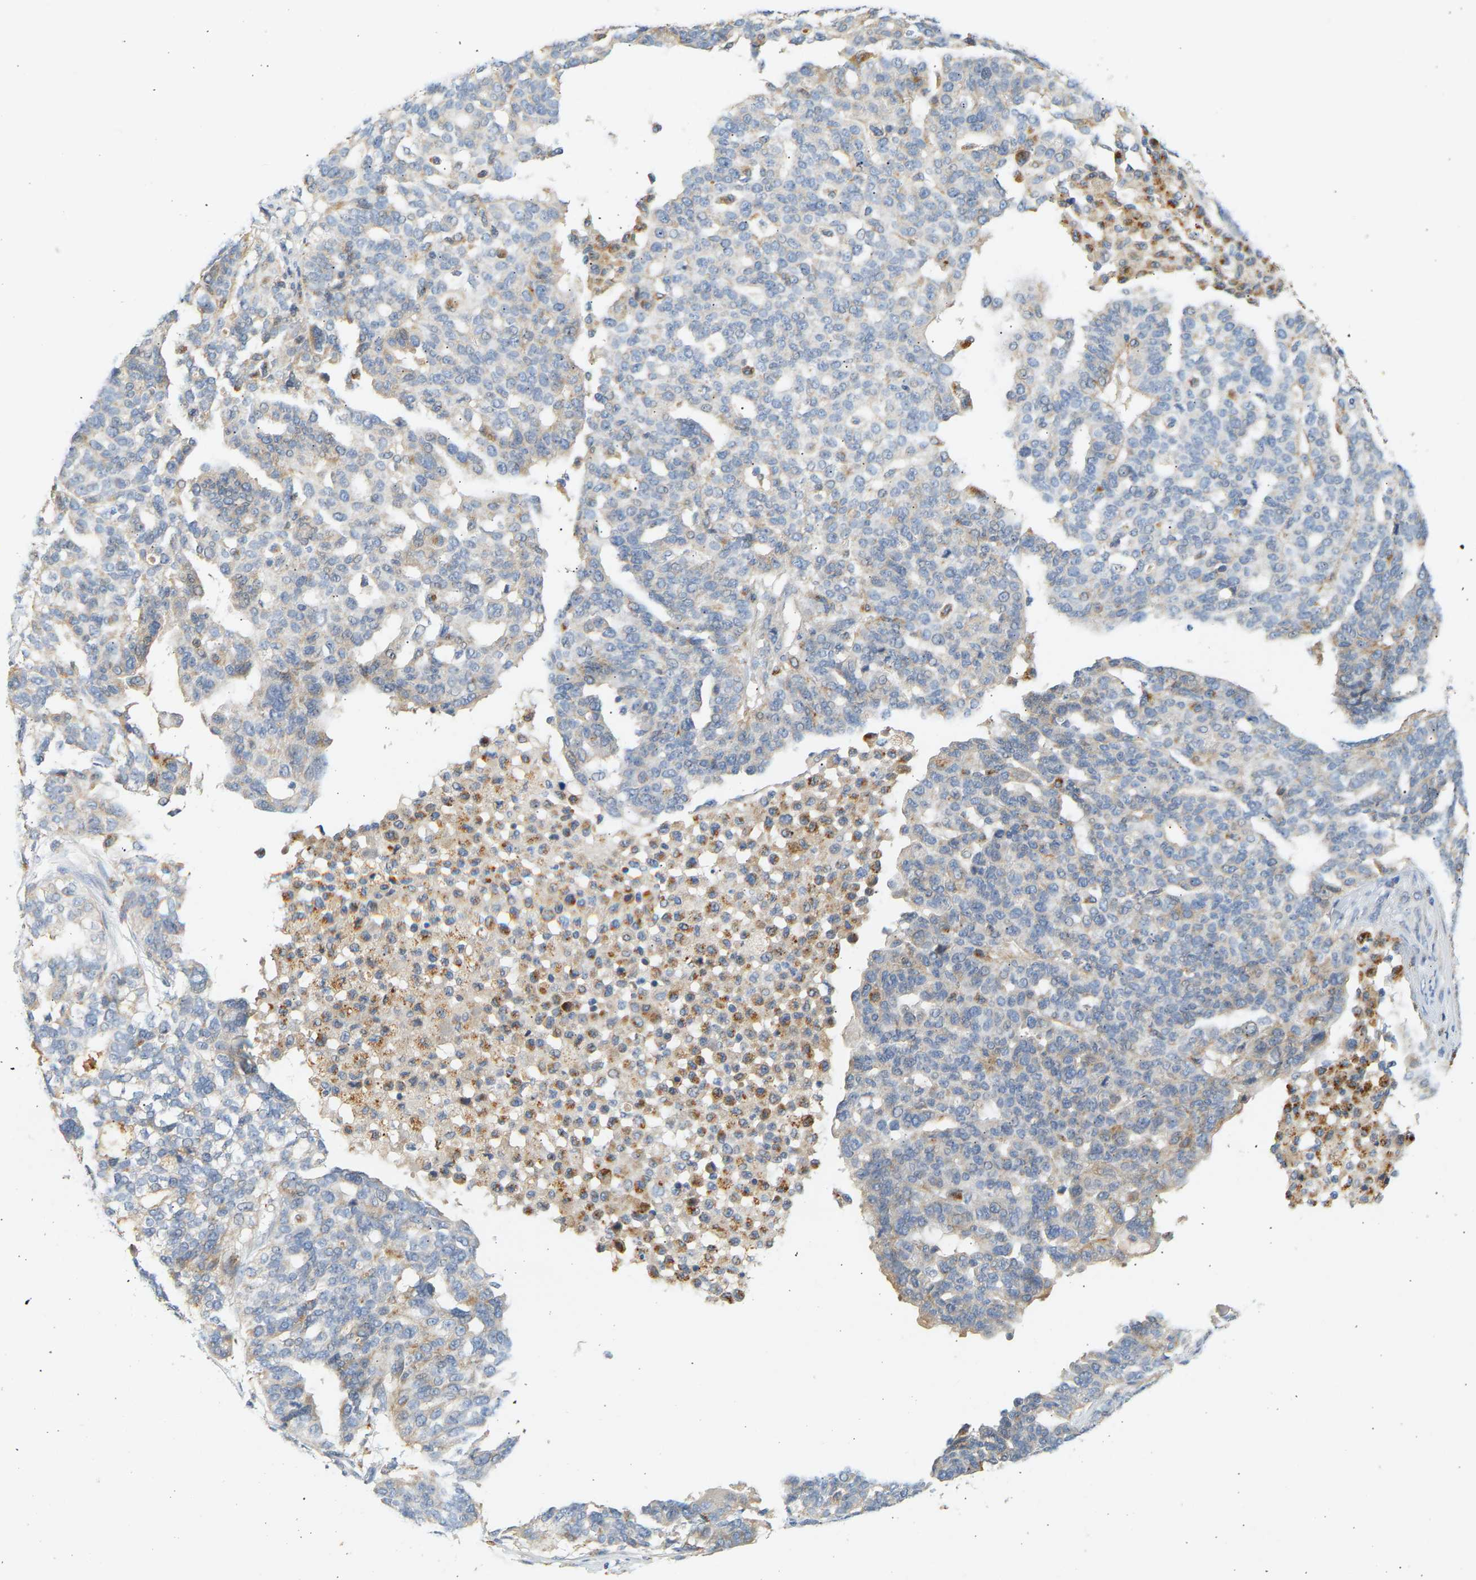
{"staining": {"intensity": "weak", "quantity": "<25%", "location": "cytoplasmic/membranous"}, "tissue": "ovarian cancer", "cell_type": "Tumor cells", "image_type": "cancer", "snomed": [{"axis": "morphology", "description": "Cystadenocarcinoma, serous, NOS"}, {"axis": "topography", "description": "Ovary"}], "caption": "Tumor cells are negative for brown protein staining in serous cystadenocarcinoma (ovarian).", "gene": "ENTHD1", "patient": {"sex": "female", "age": 59}}